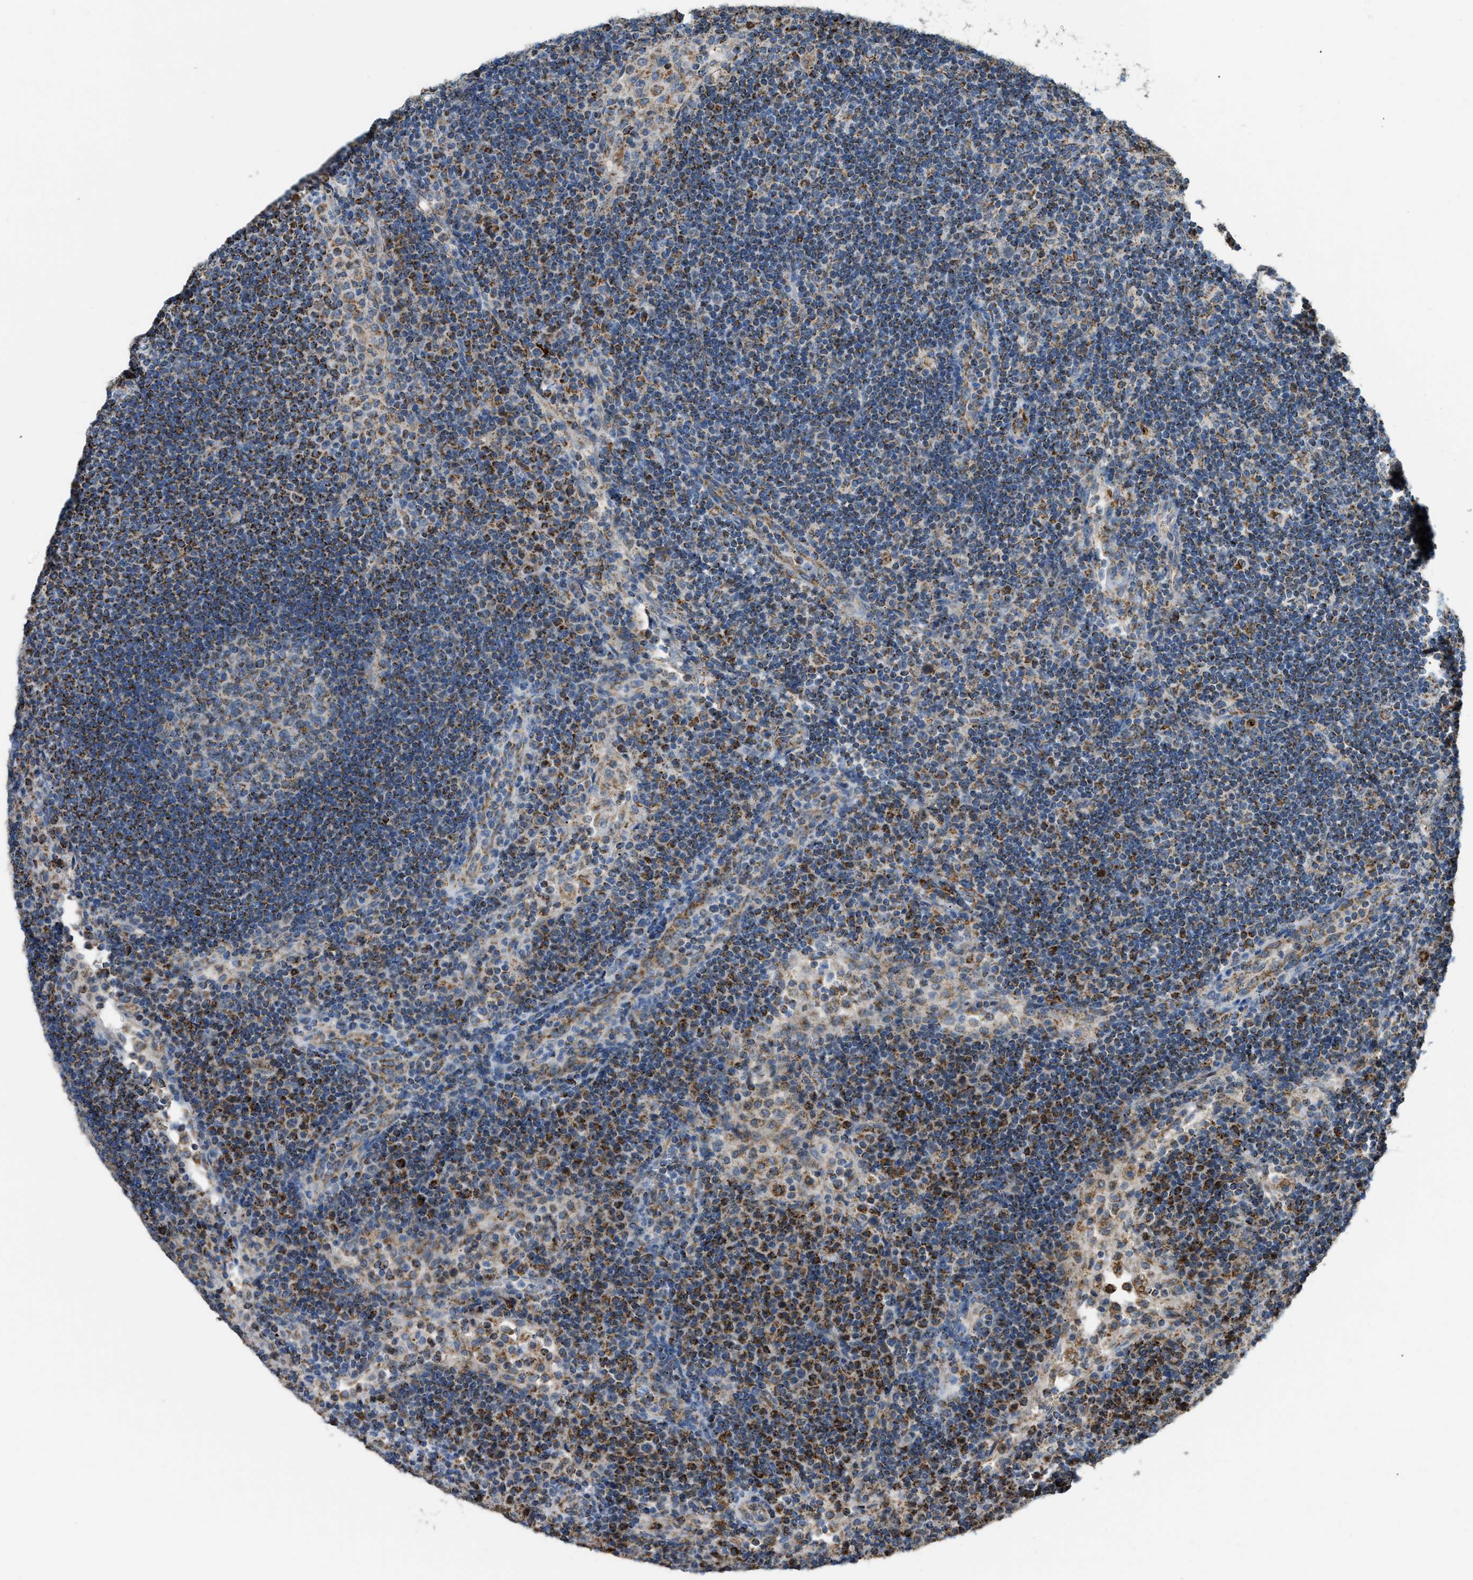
{"staining": {"intensity": "moderate", "quantity": "<25%", "location": "cytoplasmic/membranous"}, "tissue": "lymph node", "cell_type": "Germinal center cells", "image_type": "normal", "snomed": [{"axis": "morphology", "description": "Normal tissue, NOS"}, {"axis": "topography", "description": "Lymph node"}], "caption": "Immunohistochemical staining of benign human lymph node shows moderate cytoplasmic/membranous protein positivity in approximately <25% of germinal center cells. (brown staining indicates protein expression, while blue staining denotes nuclei).", "gene": "ETFB", "patient": {"sex": "female", "age": 53}}